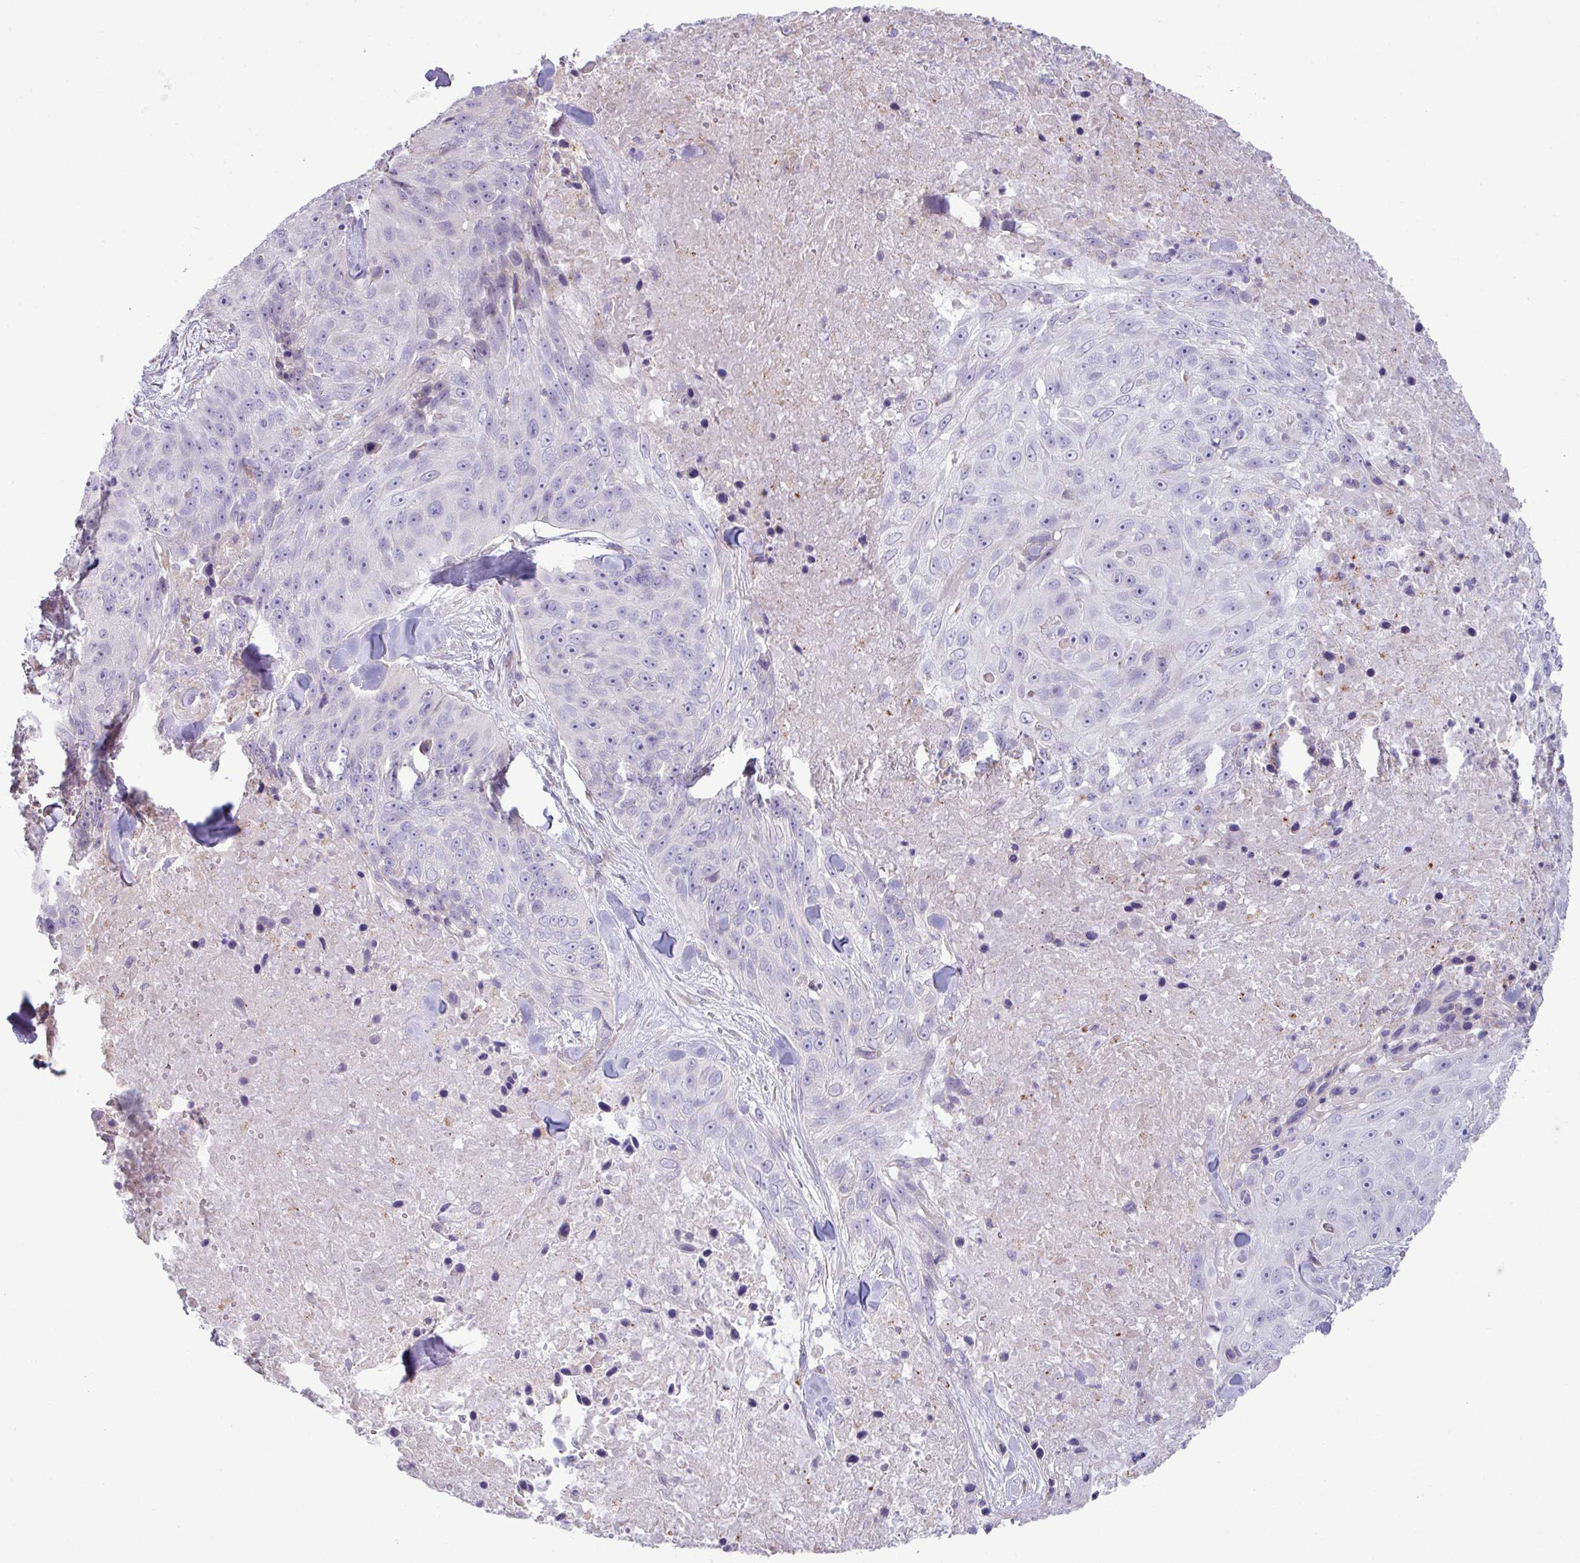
{"staining": {"intensity": "negative", "quantity": "none", "location": "none"}, "tissue": "skin cancer", "cell_type": "Tumor cells", "image_type": "cancer", "snomed": [{"axis": "morphology", "description": "Squamous cell carcinoma, NOS"}, {"axis": "topography", "description": "Skin"}], "caption": "Squamous cell carcinoma (skin) was stained to show a protein in brown. There is no significant staining in tumor cells.", "gene": "IRGC", "patient": {"sex": "female", "age": 87}}